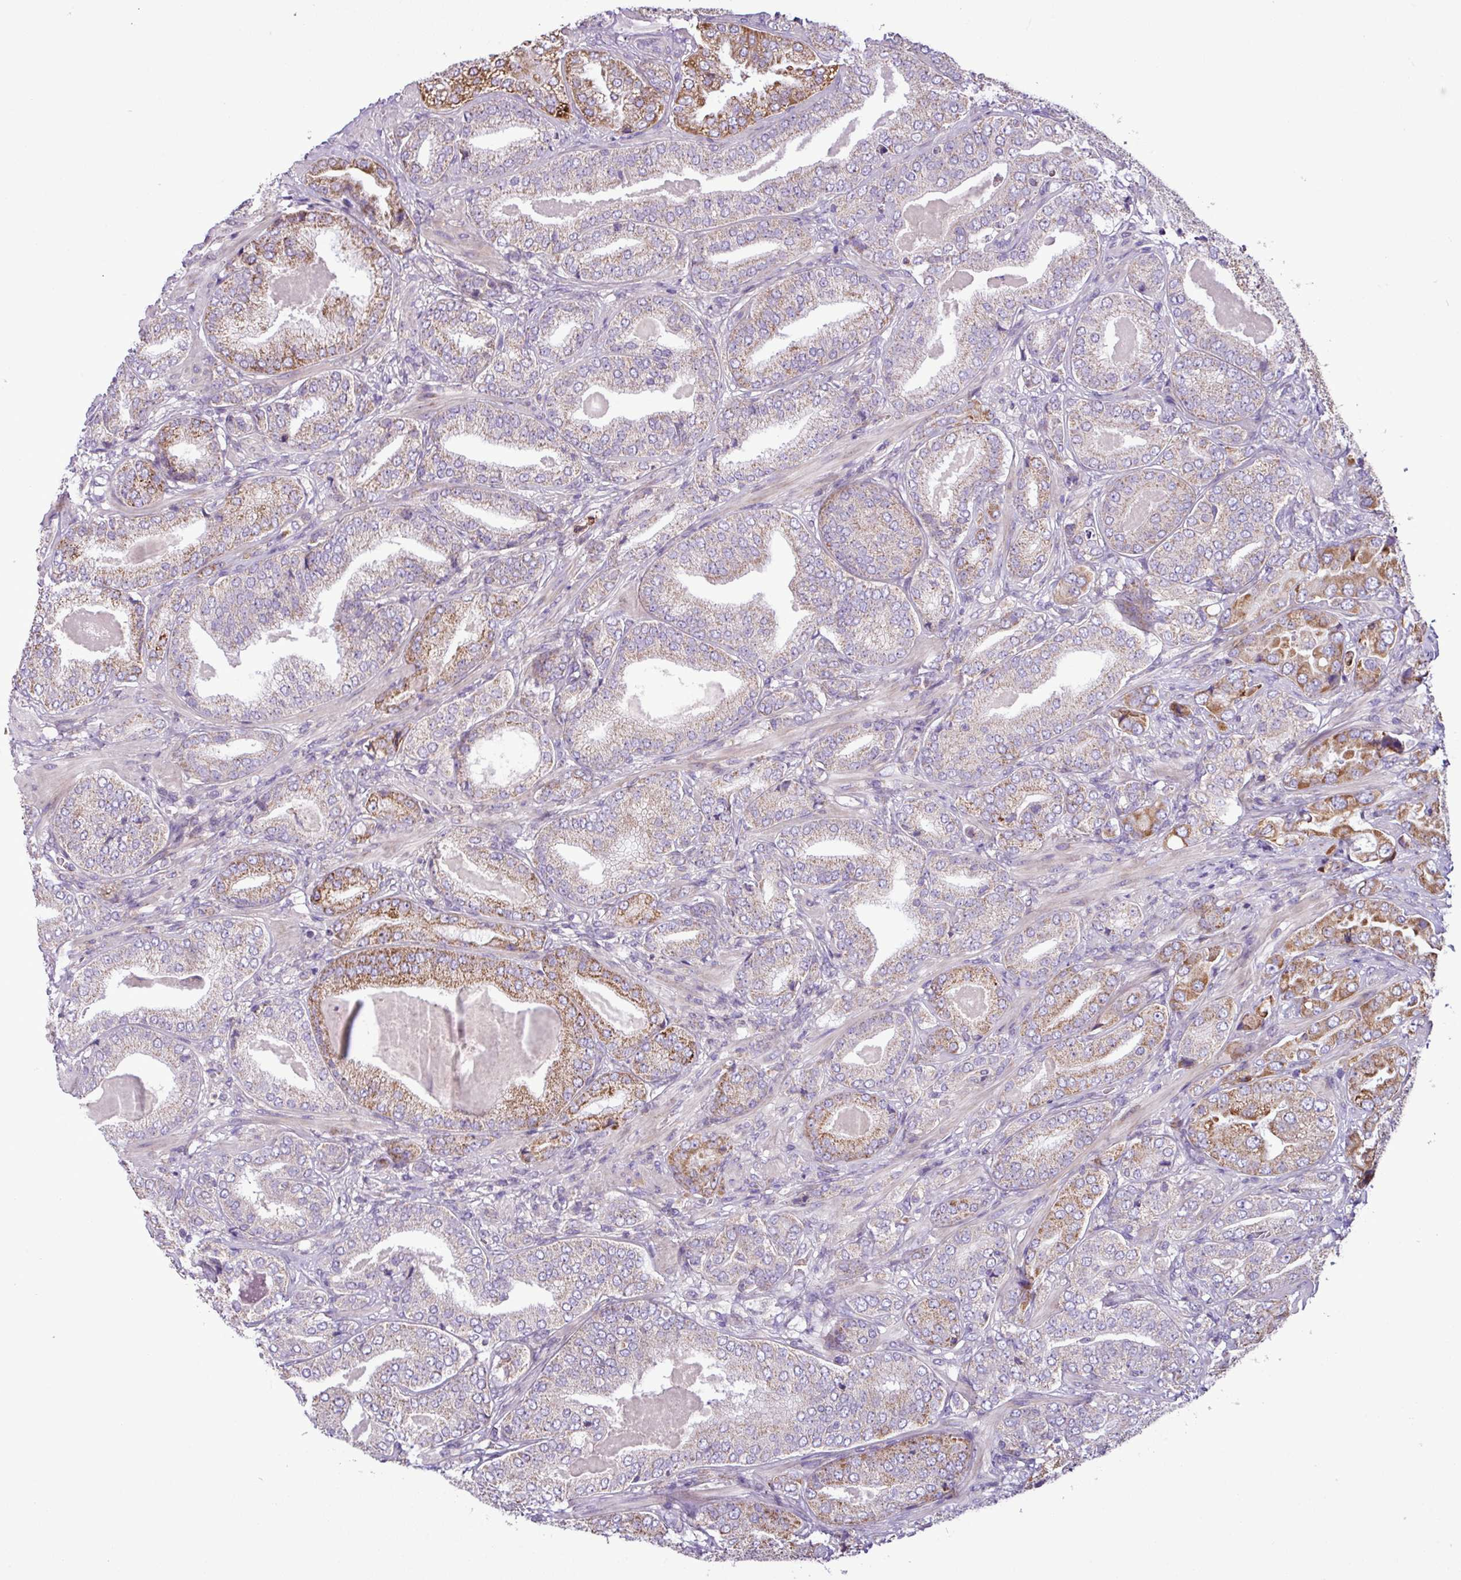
{"staining": {"intensity": "strong", "quantity": "<25%", "location": "cytoplasmic/membranous"}, "tissue": "prostate cancer", "cell_type": "Tumor cells", "image_type": "cancer", "snomed": [{"axis": "morphology", "description": "Adenocarcinoma, High grade"}, {"axis": "topography", "description": "Prostate"}], "caption": "Strong cytoplasmic/membranous protein staining is present in approximately <25% of tumor cells in prostate cancer (adenocarcinoma (high-grade)).", "gene": "FAM183A", "patient": {"sex": "male", "age": 63}}